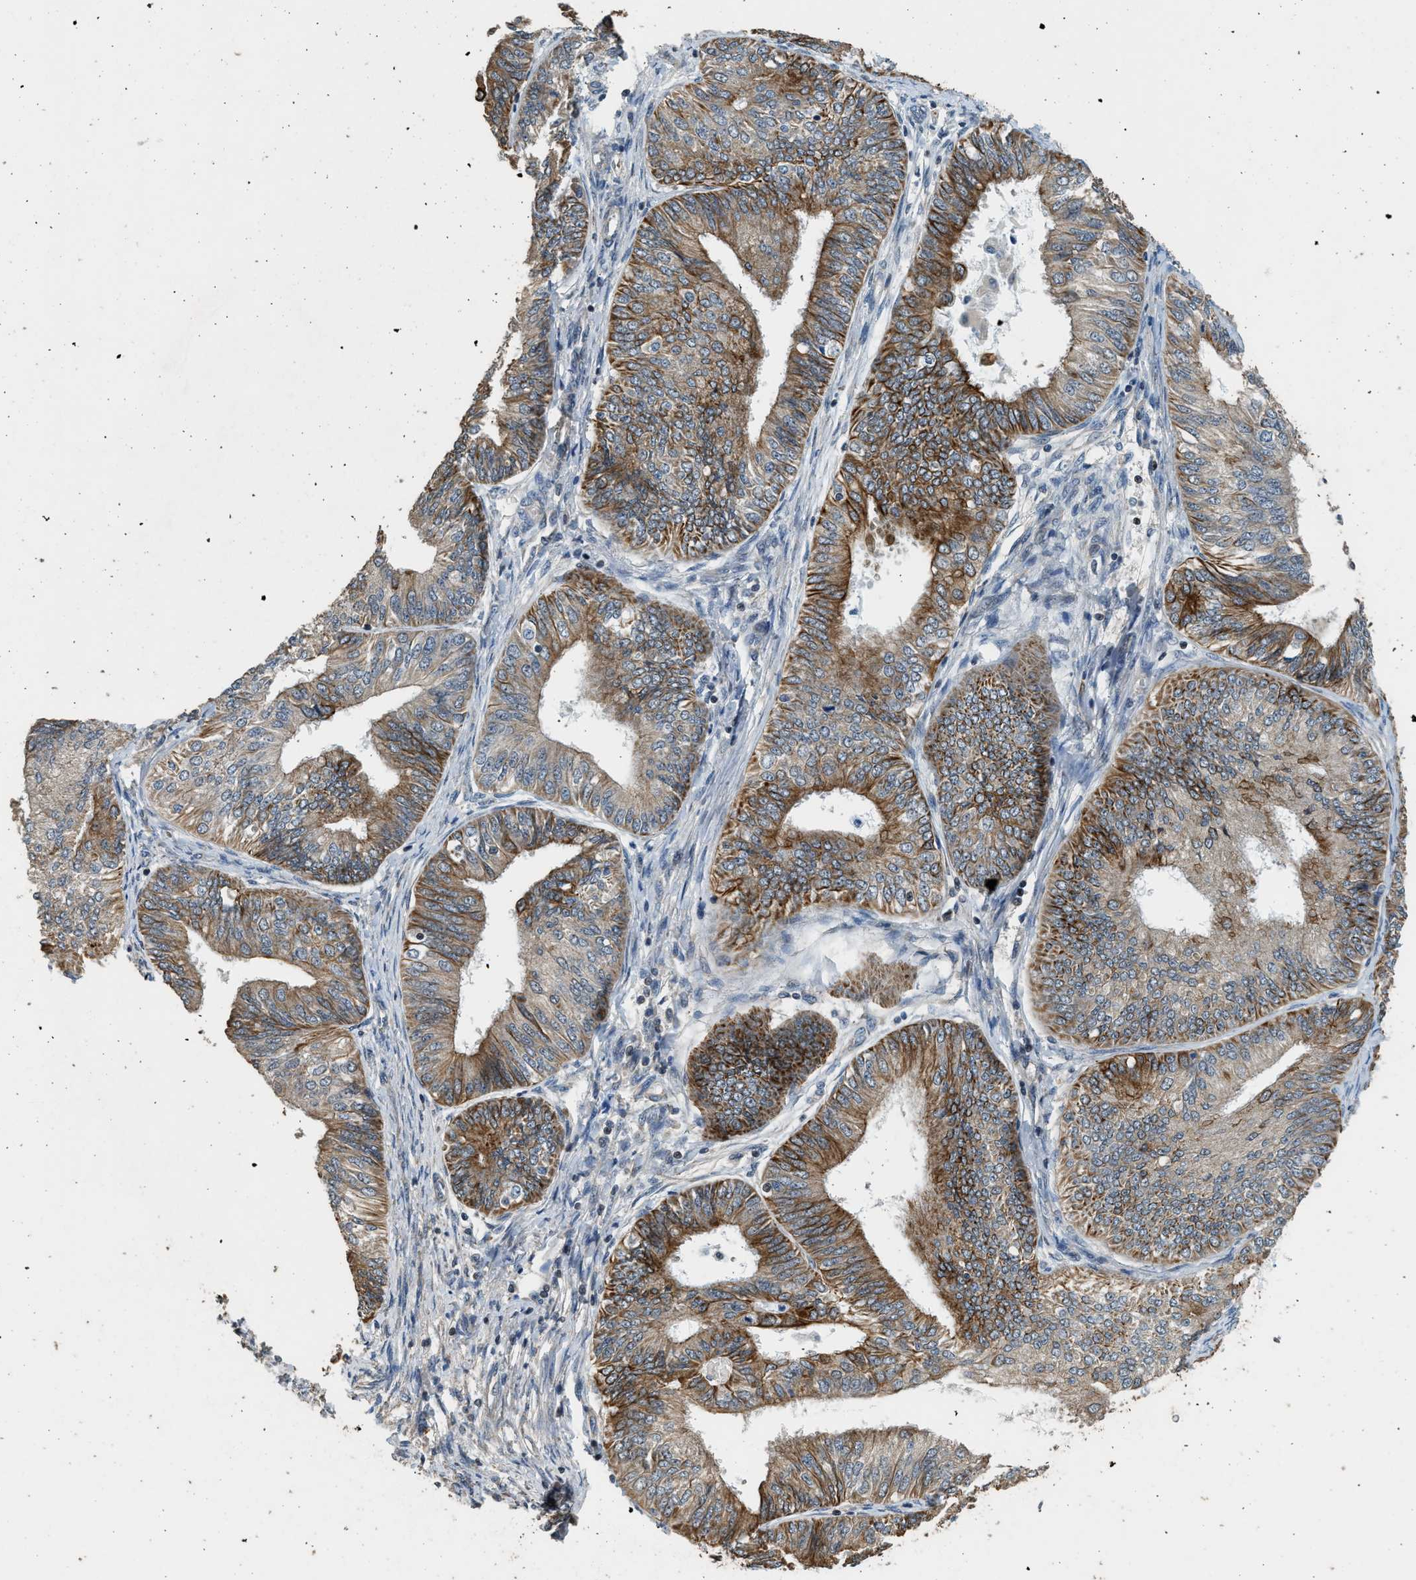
{"staining": {"intensity": "moderate", "quantity": "25%-75%", "location": "cytoplasmic/membranous"}, "tissue": "endometrial cancer", "cell_type": "Tumor cells", "image_type": "cancer", "snomed": [{"axis": "morphology", "description": "Adenocarcinoma, NOS"}, {"axis": "topography", "description": "Endometrium"}], "caption": "This is an image of IHC staining of adenocarcinoma (endometrial), which shows moderate positivity in the cytoplasmic/membranous of tumor cells.", "gene": "PCLO", "patient": {"sex": "female", "age": 58}}